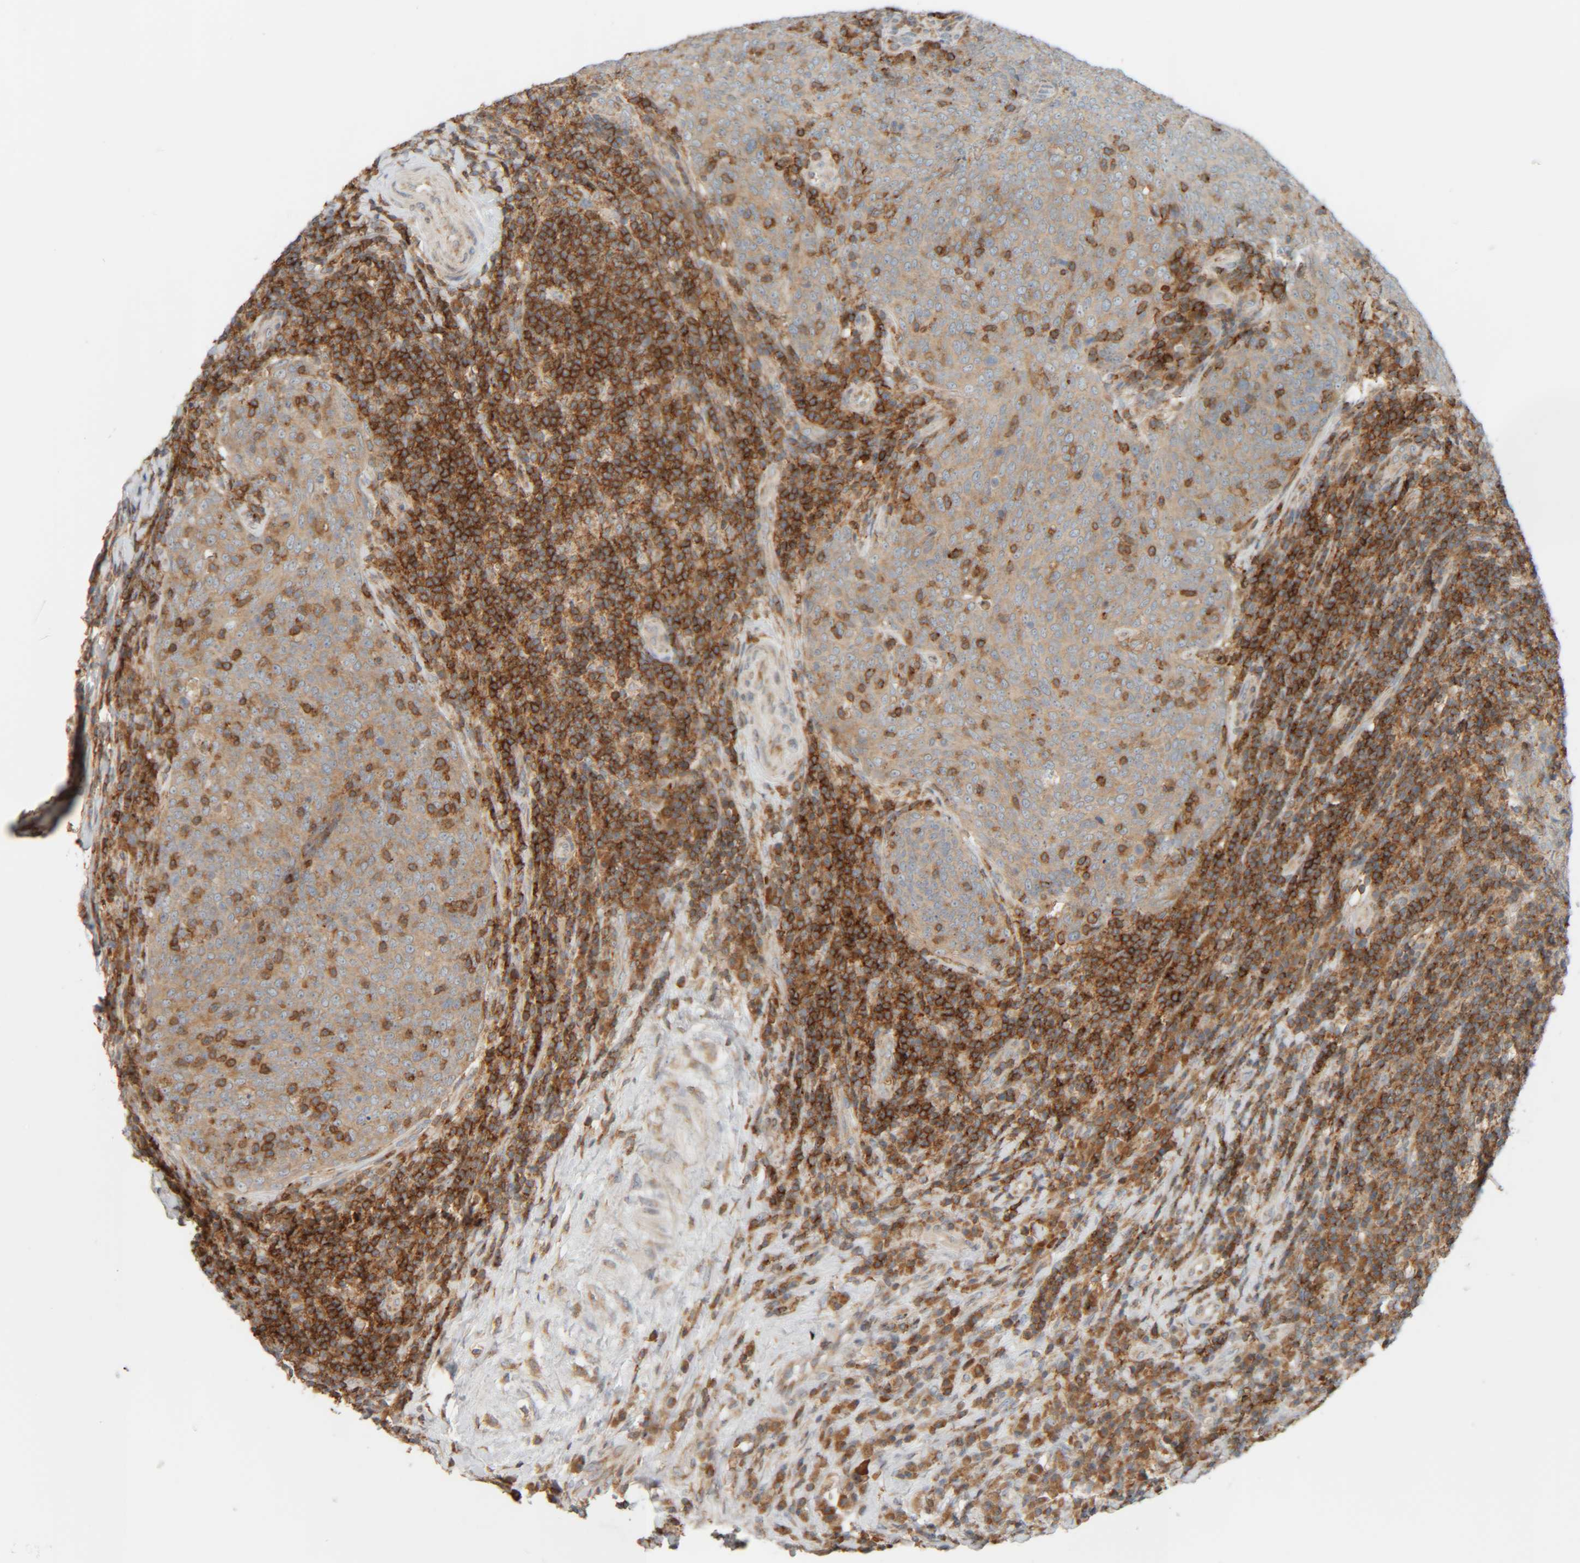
{"staining": {"intensity": "moderate", "quantity": ">75%", "location": "cytoplasmic/membranous"}, "tissue": "head and neck cancer", "cell_type": "Tumor cells", "image_type": "cancer", "snomed": [{"axis": "morphology", "description": "Squamous cell carcinoma, NOS"}, {"axis": "morphology", "description": "Squamous cell carcinoma, metastatic, NOS"}, {"axis": "topography", "description": "Lymph node"}, {"axis": "topography", "description": "Head-Neck"}], "caption": "Protein staining of metastatic squamous cell carcinoma (head and neck) tissue demonstrates moderate cytoplasmic/membranous positivity in about >75% of tumor cells.", "gene": "CCDC57", "patient": {"sex": "male", "age": 62}}